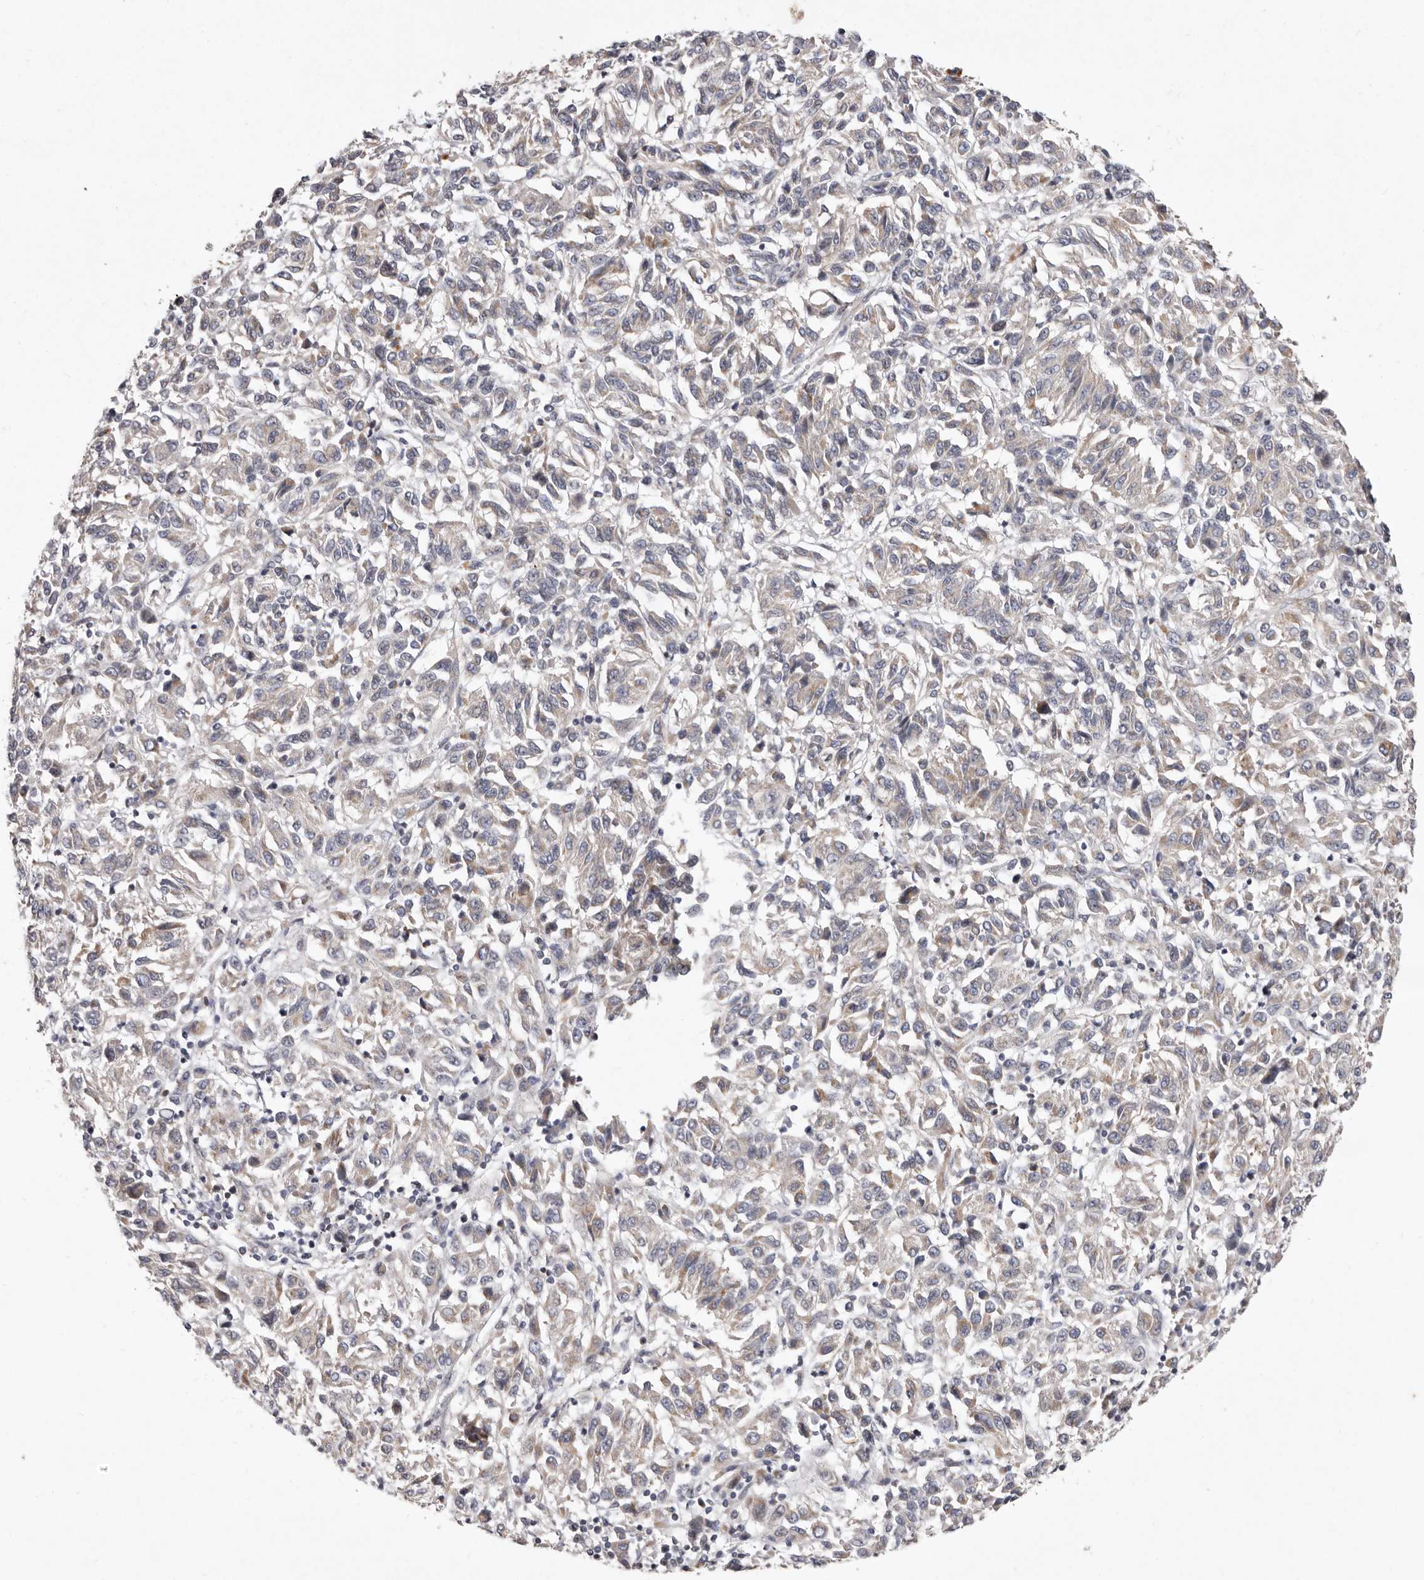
{"staining": {"intensity": "weak", "quantity": "25%-75%", "location": "cytoplasmic/membranous"}, "tissue": "melanoma", "cell_type": "Tumor cells", "image_type": "cancer", "snomed": [{"axis": "morphology", "description": "Malignant melanoma, Metastatic site"}, {"axis": "topography", "description": "Lung"}], "caption": "Protein staining of melanoma tissue demonstrates weak cytoplasmic/membranous positivity in approximately 25%-75% of tumor cells.", "gene": "TIMM17B", "patient": {"sex": "male", "age": 64}}